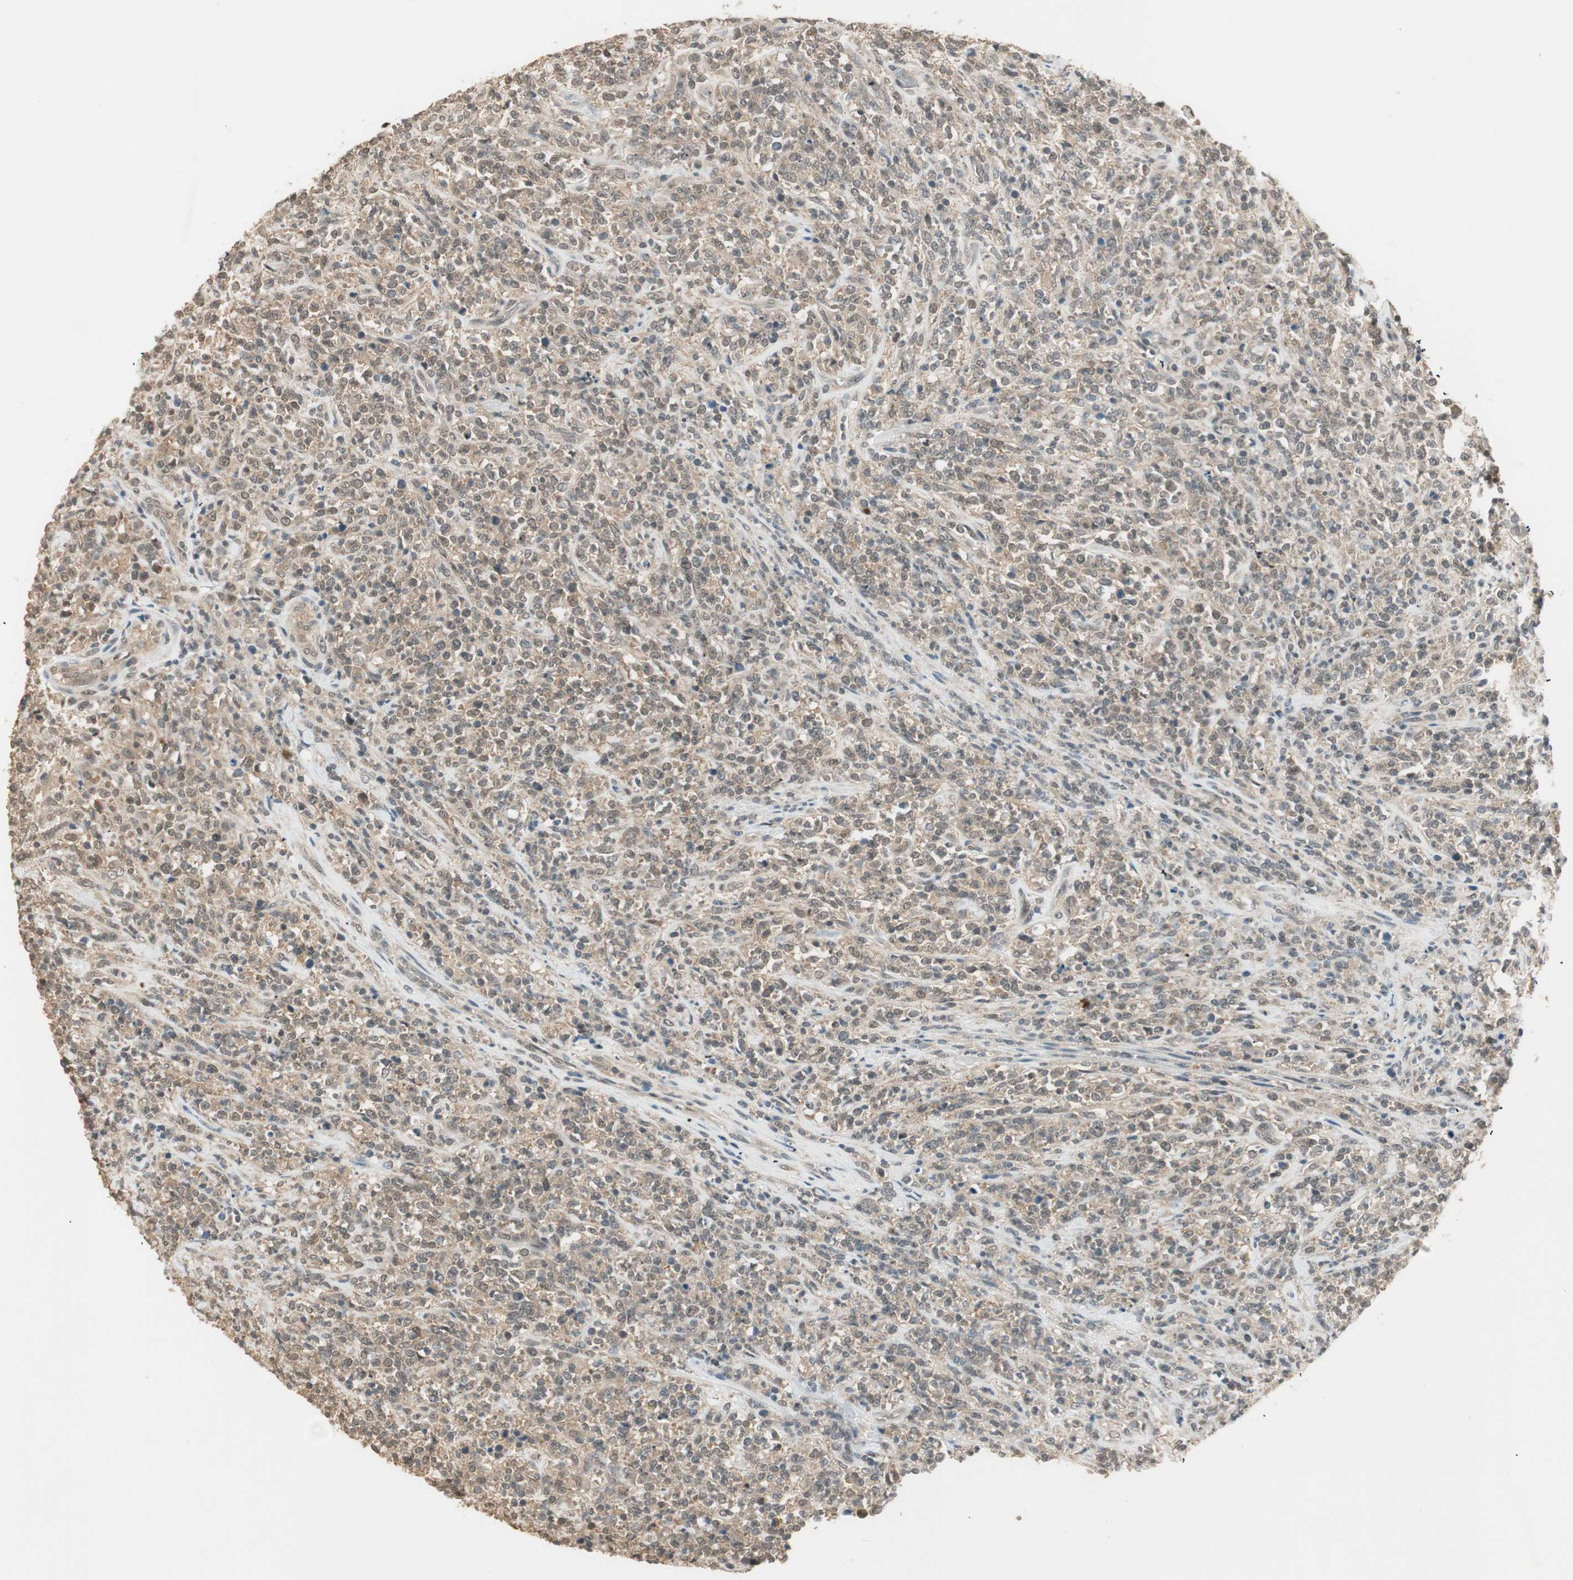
{"staining": {"intensity": "weak", "quantity": ">75%", "location": "cytoplasmic/membranous"}, "tissue": "lymphoma", "cell_type": "Tumor cells", "image_type": "cancer", "snomed": [{"axis": "morphology", "description": "Malignant lymphoma, non-Hodgkin's type, High grade"}, {"axis": "topography", "description": "Soft tissue"}], "caption": "Malignant lymphoma, non-Hodgkin's type (high-grade) stained with a protein marker displays weak staining in tumor cells.", "gene": "USP5", "patient": {"sex": "male", "age": 18}}